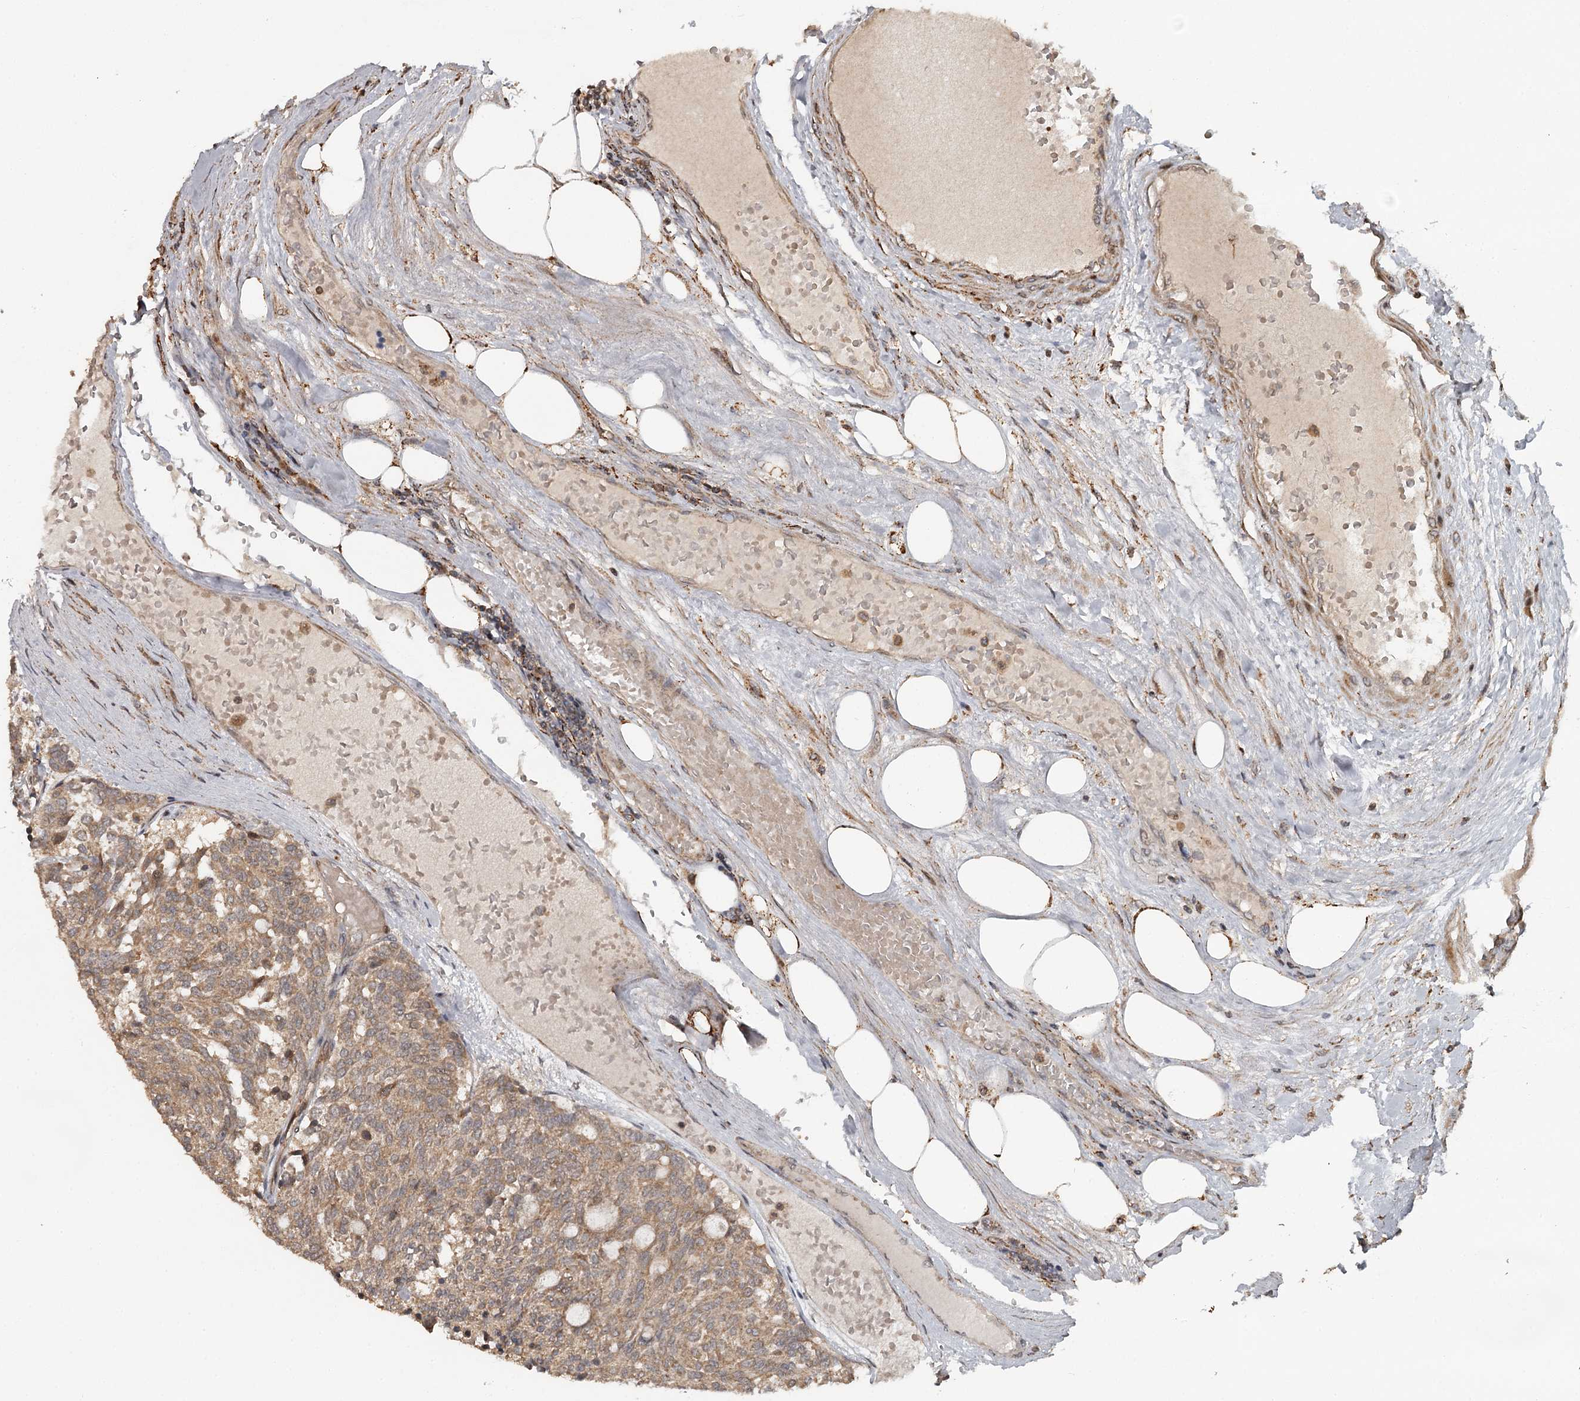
{"staining": {"intensity": "moderate", "quantity": ">75%", "location": "cytoplasmic/membranous"}, "tissue": "carcinoid", "cell_type": "Tumor cells", "image_type": "cancer", "snomed": [{"axis": "morphology", "description": "Carcinoid, malignant, NOS"}, {"axis": "topography", "description": "Pancreas"}], "caption": "High-power microscopy captured an immunohistochemistry (IHC) histopathology image of malignant carcinoid, revealing moderate cytoplasmic/membranous expression in about >75% of tumor cells. (Brightfield microscopy of DAB IHC at high magnification).", "gene": "FAXC", "patient": {"sex": "female", "age": 54}}